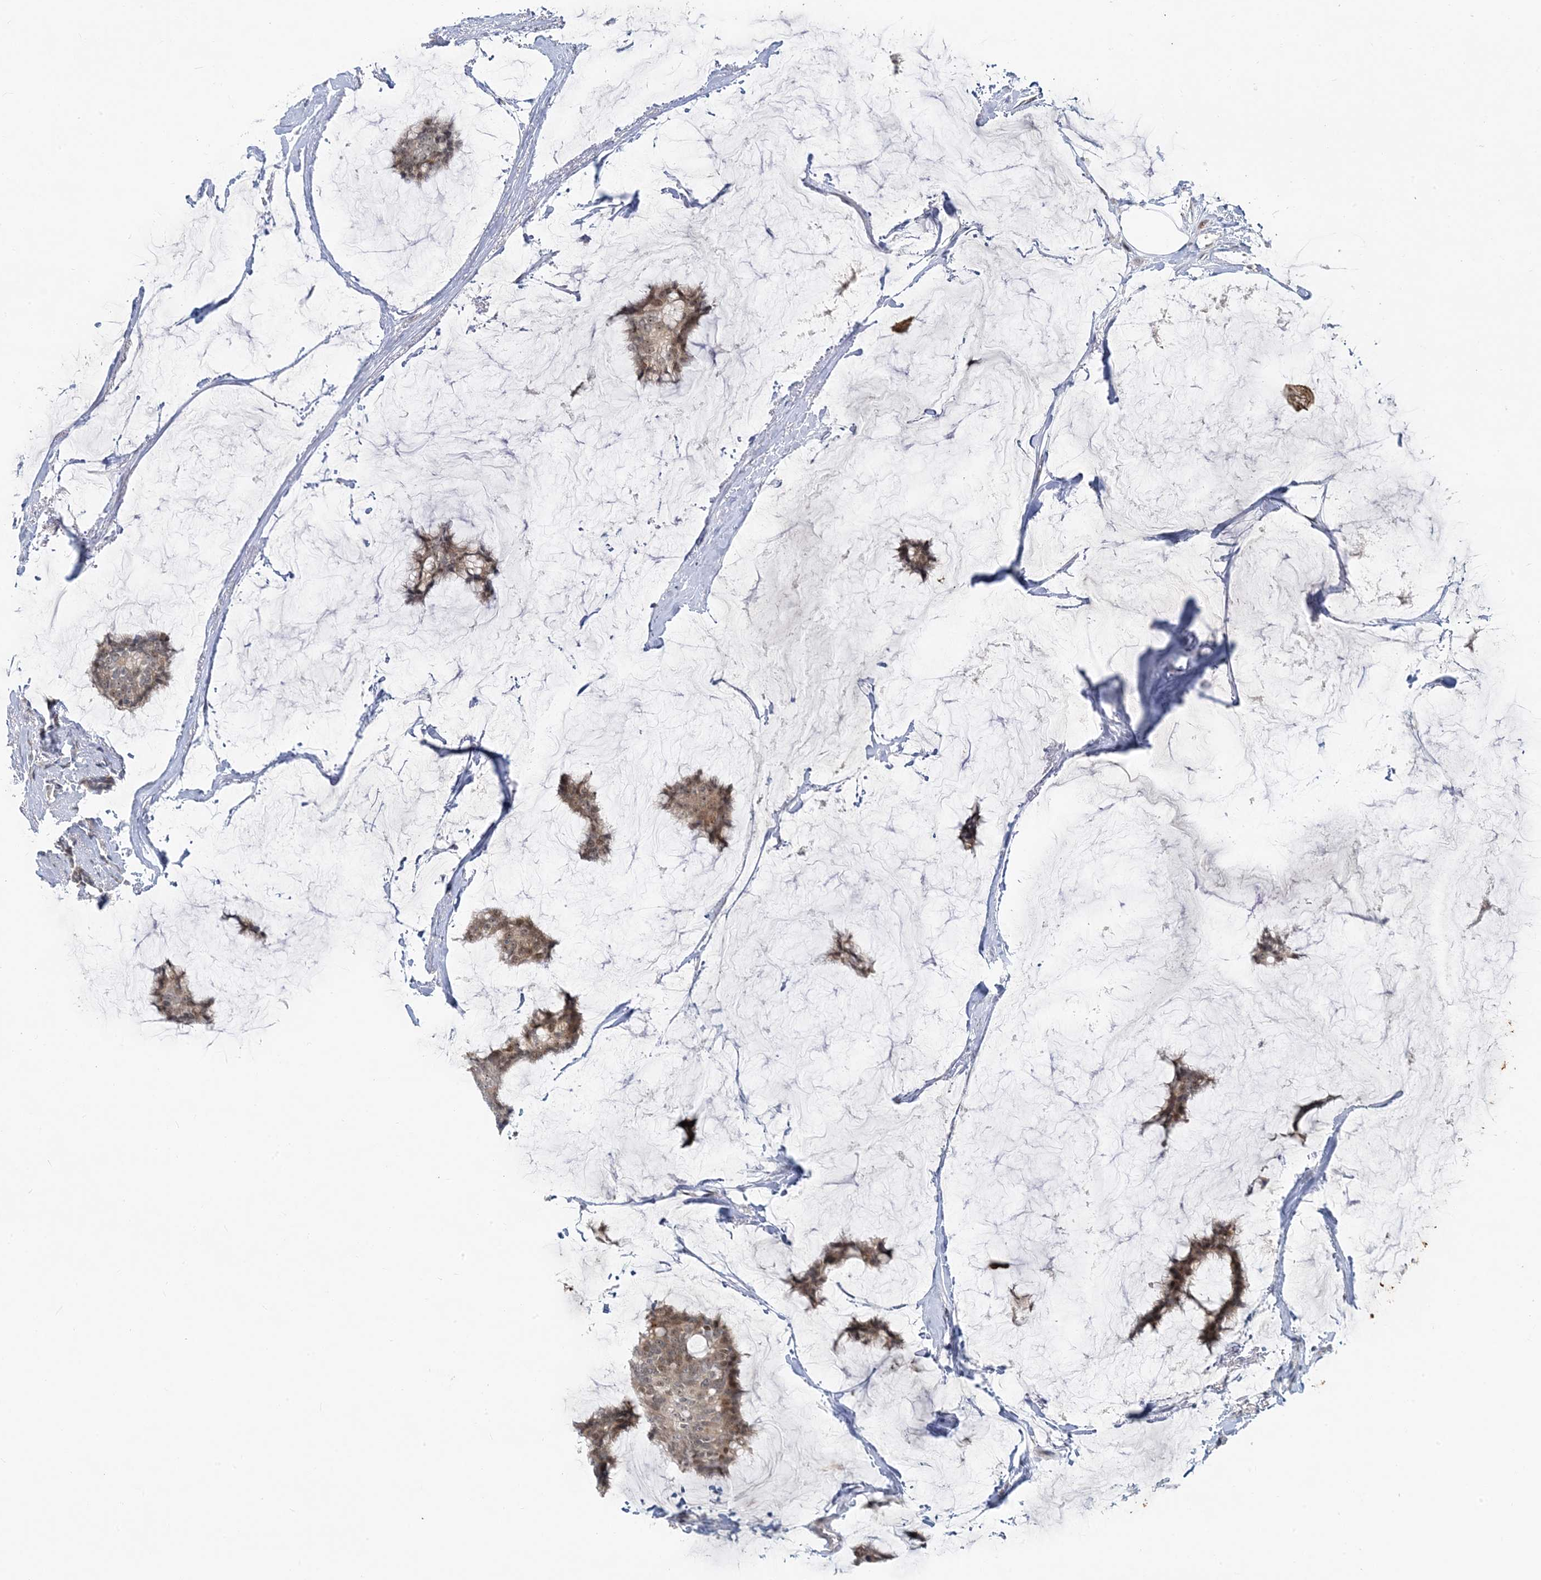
{"staining": {"intensity": "weak", "quantity": "25%-75%", "location": "cytoplasmic/membranous,nuclear"}, "tissue": "breast cancer", "cell_type": "Tumor cells", "image_type": "cancer", "snomed": [{"axis": "morphology", "description": "Duct carcinoma"}, {"axis": "topography", "description": "Breast"}], "caption": "Immunohistochemical staining of breast cancer exhibits low levels of weak cytoplasmic/membranous and nuclear protein positivity in about 25%-75% of tumor cells.", "gene": "LEXM", "patient": {"sex": "female", "age": 93}}